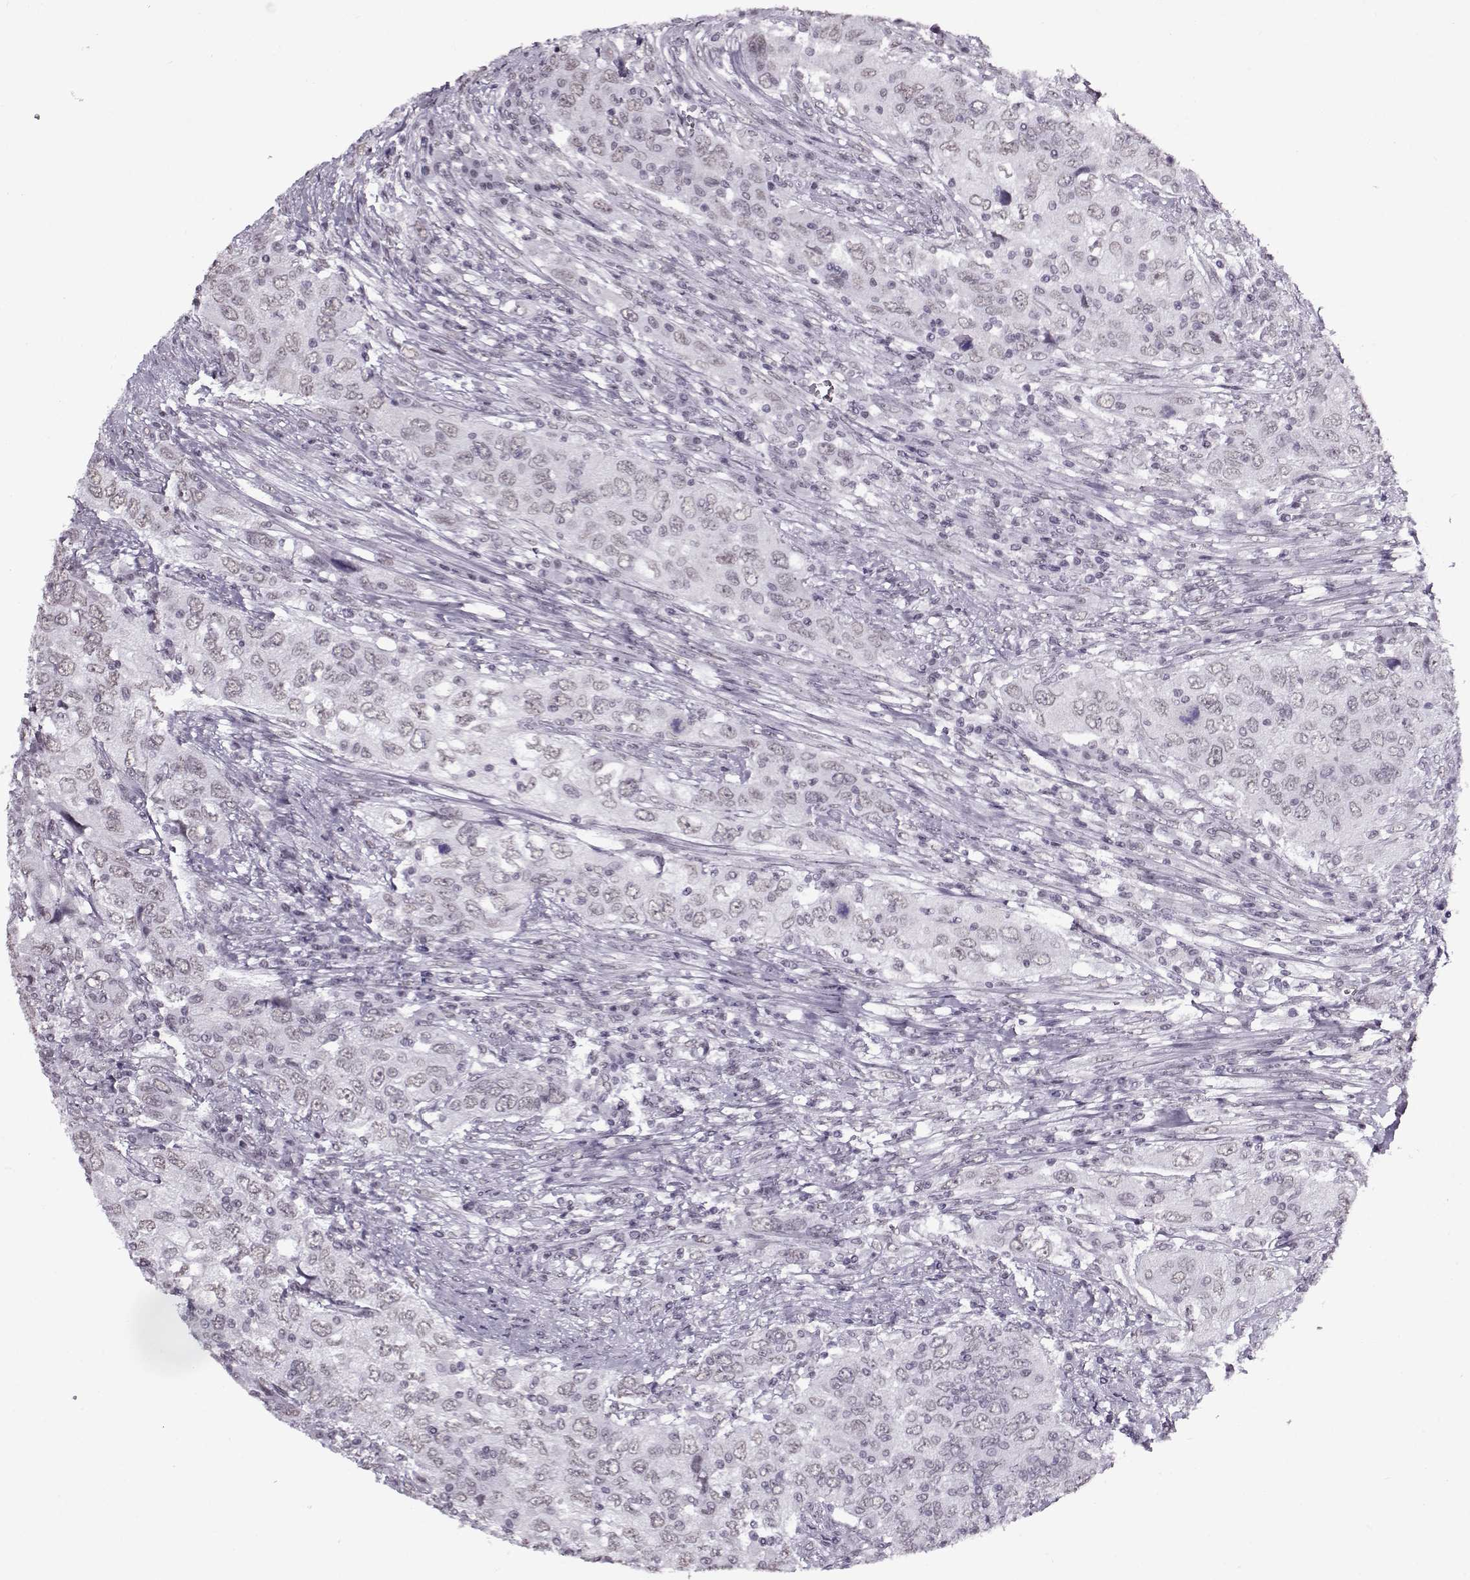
{"staining": {"intensity": "negative", "quantity": "none", "location": "none"}, "tissue": "urothelial cancer", "cell_type": "Tumor cells", "image_type": "cancer", "snomed": [{"axis": "morphology", "description": "Urothelial carcinoma, High grade"}, {"axis": "topography", "description": "Urinary bladder"}], "caption": "A photomicrograph of human urothelial carcinoma (high-grade) is negative for staining in tumor cells.", "gene": "PRMT8", "patient": {"sex": "male", "age": 76}}